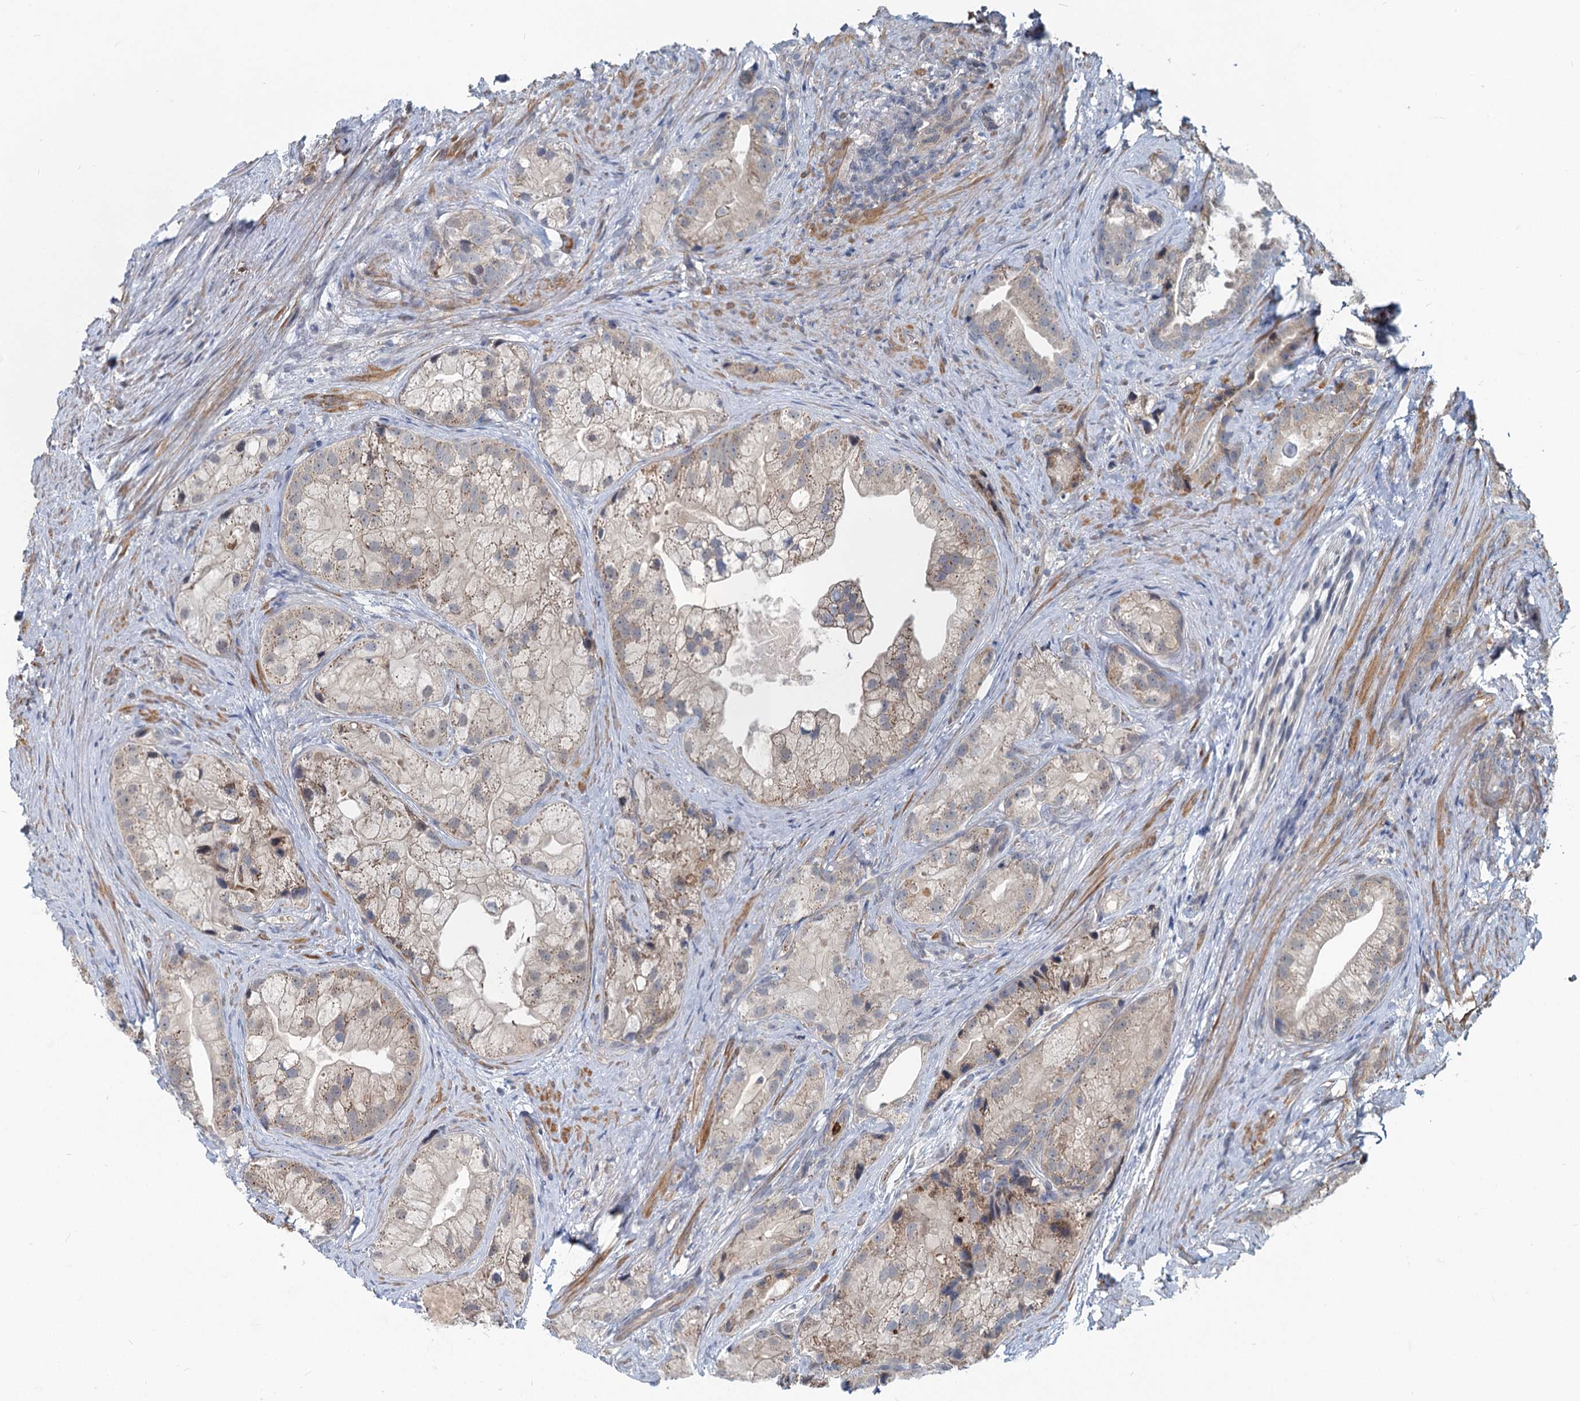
{"staining": {"intensity": "weak", "quantity": "25%-75%", "location": "cytoplasmic/membranous"}, "tissue": "prostate cancer", "cell_type": "Tumor cells", "image_type": "cancer", "snomed": [{"axis": "morphology", "description": "Adenocarcinoma, Low grade"}, {"axis": "topography", "description": "Prostate"}], "caption": "Prostate adenocarcinoma (low-grade) tissue displays weak cytoplasmic/membranous staining in approximately 25%-75% of tumor cells, visualized by immunohistochemistry.", "gene": "ADCY2", "patient": {"sex": "male", "age": 71}}